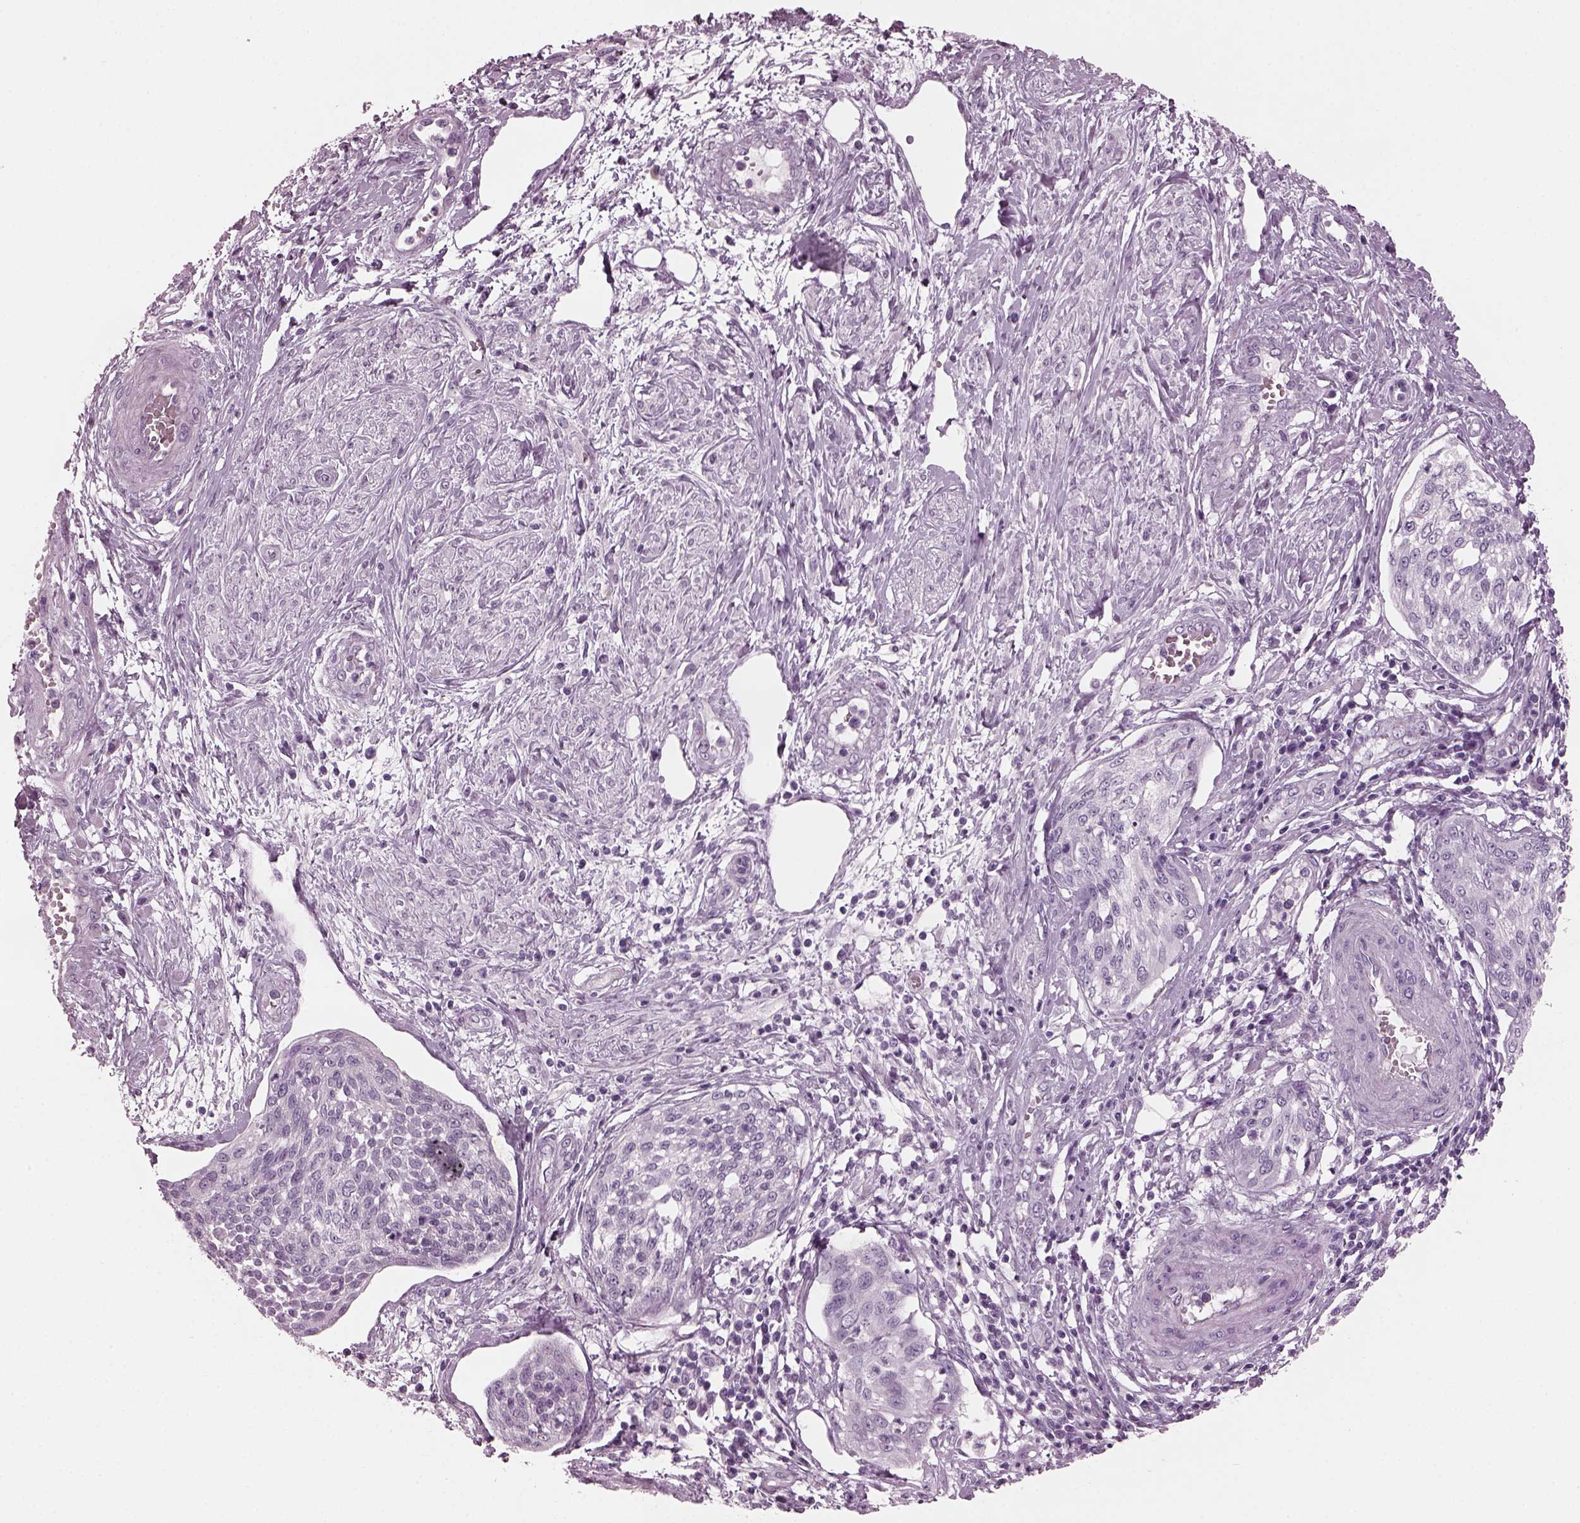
{"staining": {"intensity": "negative", "quantity": "none", "location": "none"}, "tissue": "cervical cancer", "cell_type": "Tumor cells", "image_type": "cancer", "snomed": [{"axis": "morphology", "description": "Squamous cell carcinoma, NOS"}, {"axis": "topography", "description": "Cervix"}], "caption": "This is a photomicrograph of immunohistochemistry (IHC) staining of cervical cancer (squamous cell carcinoma), which shows no expression in tumor cells. (Brightfield microscopy of DAB (3,3'-diaminobenzidine) immunohistochemistry at high magnification).", "gene": "PDC", "patient": {"sex": "female", "age": 34}}